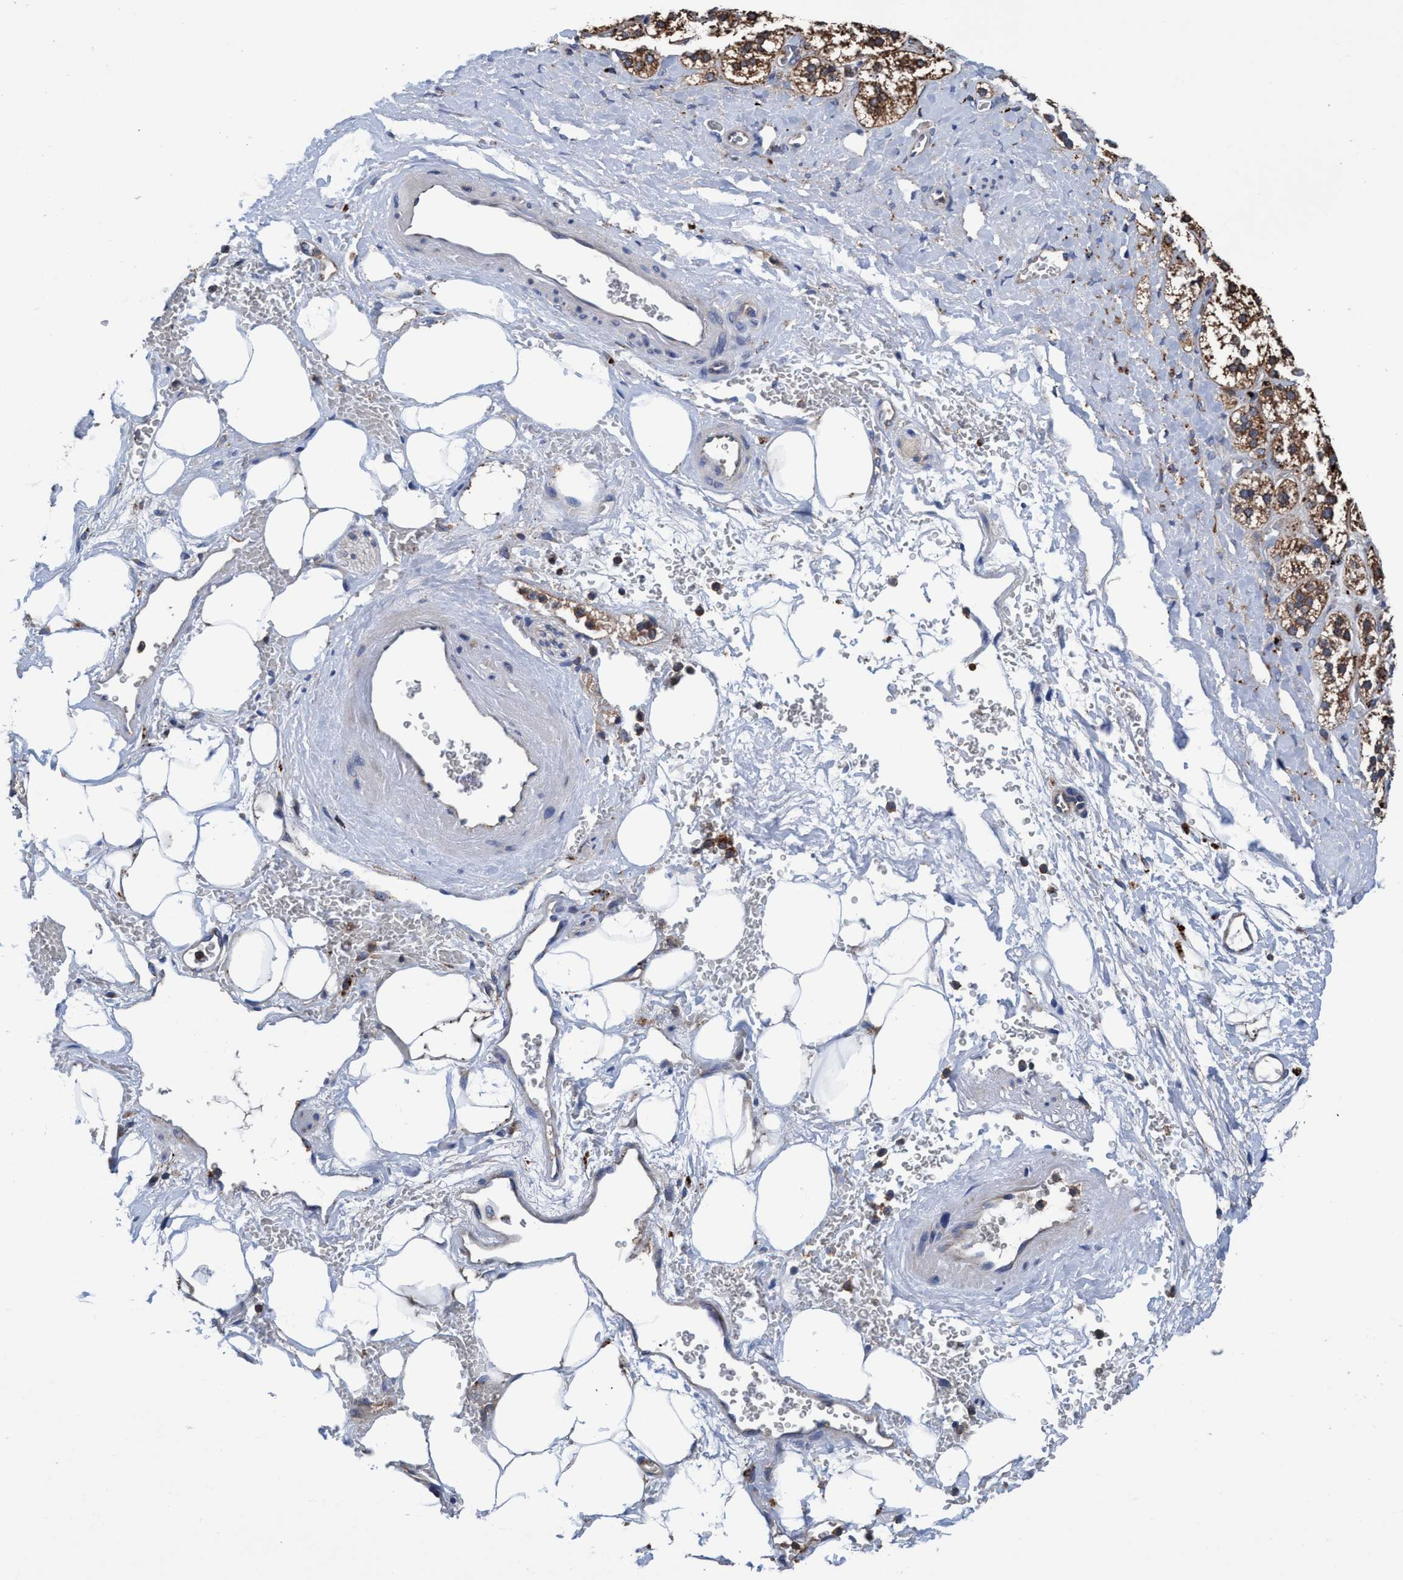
{"staining": {"intensity": "strong", "quantity": ">75%", "location": "cytoplasmic/membranous"}, "tissue": "adrenal gland", "cell_type": "Glandular cells", "image_type": "normal", "snomed": [{"axis": "morphology", "description": "Normal tissue, NOS"}, {"axis": "topography", "description": "Adrenal gland"}], "caption": "Strong cytoplasmic/membranous positivity is seen in about >75% of glandular cells in benign adrenal gland. The staining was performed using DAB (3,3'-diaminobenzidine) to visualize the protein expression in brown, while the nuclei were stained in blue with hematoxylin (Magnification: 20x).", "gene": "ENDOG", "patient": {"sex": "male", "age": 56}}